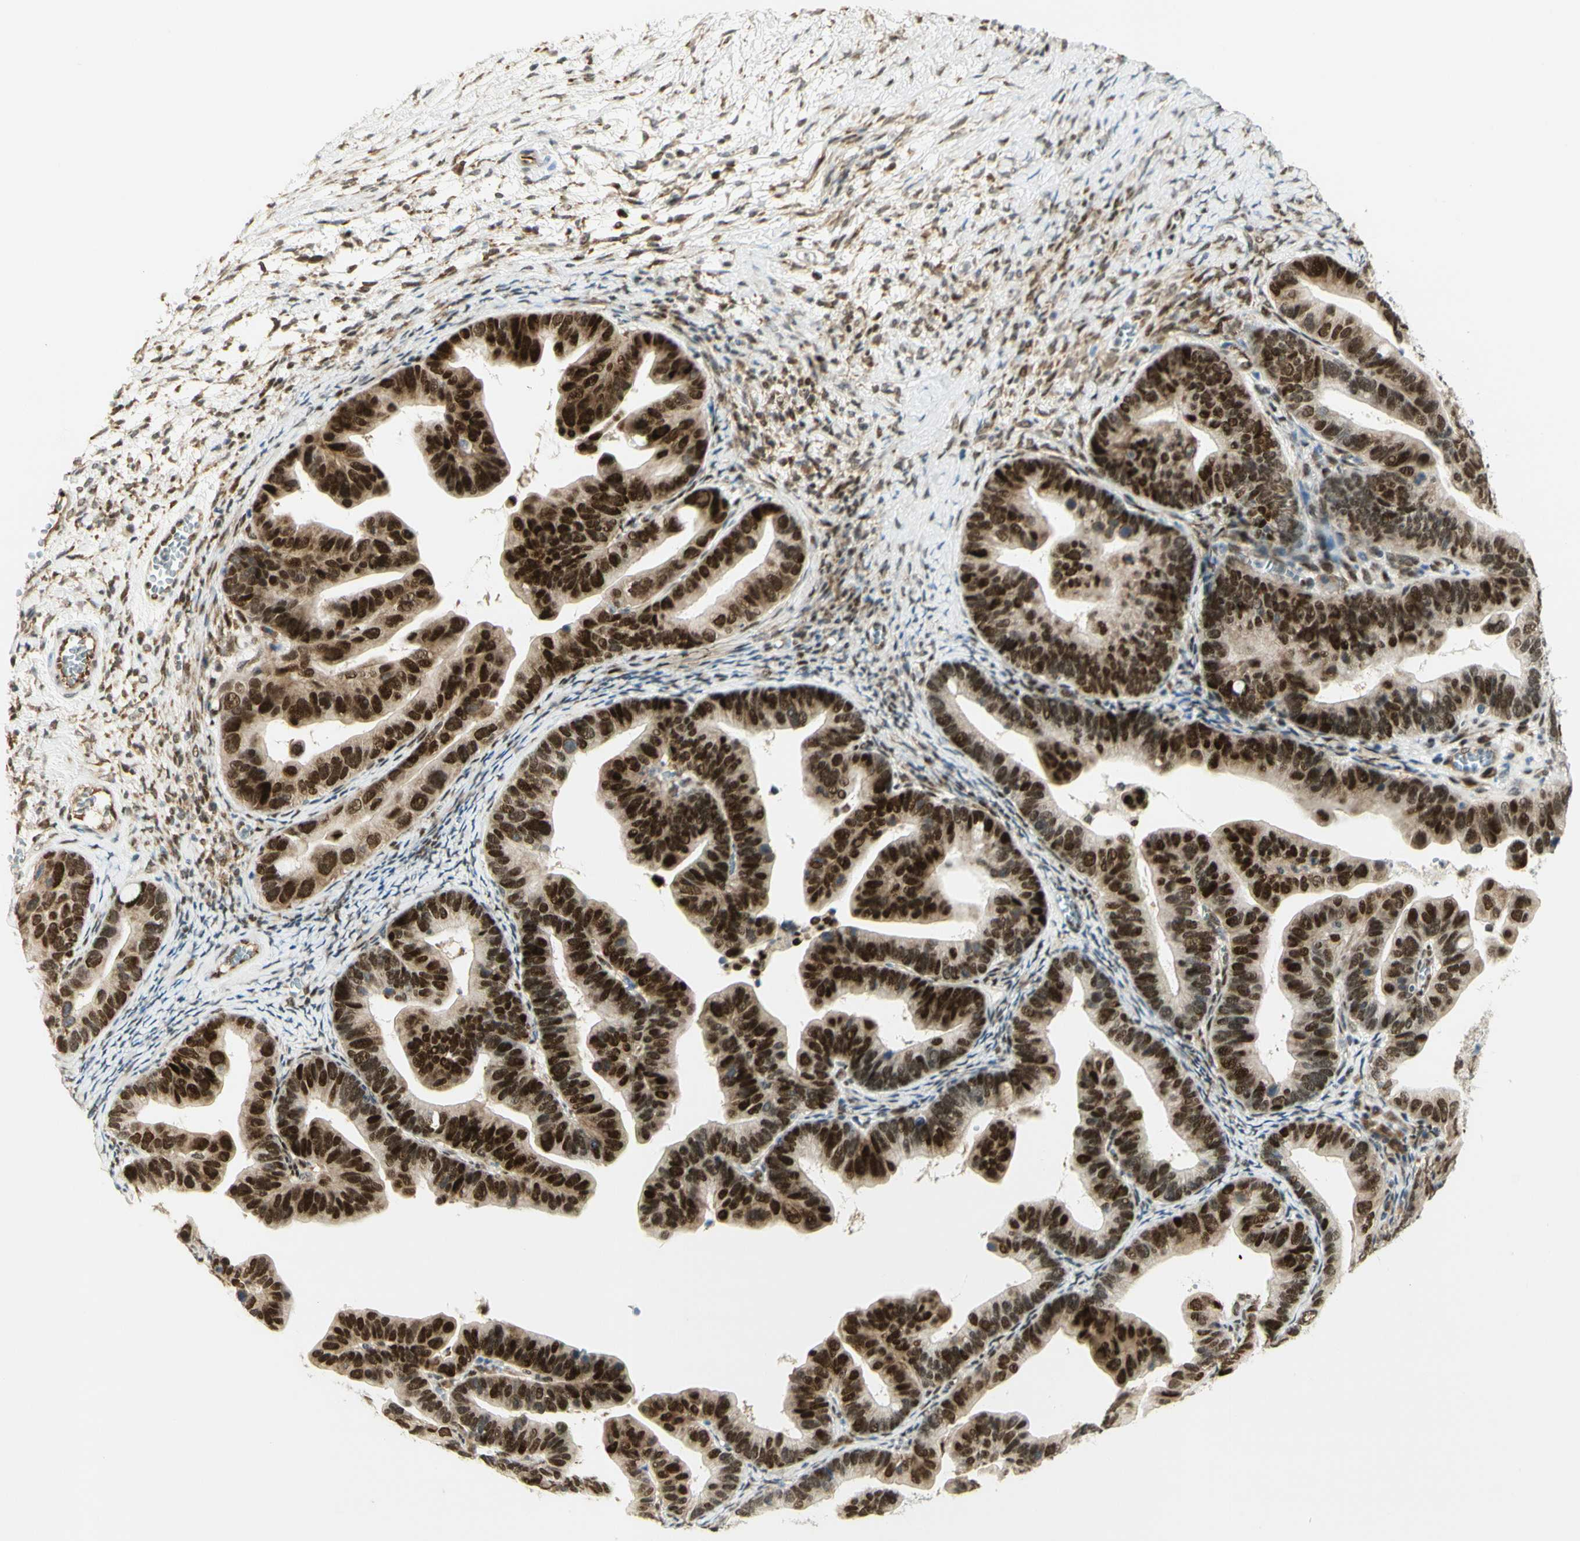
{"staining": {"intensity": "strong", "quantity": ">75%", "location": "cytoplasmic/membranous,nuclear"}, "tissue": "ovarian cancer", "cell_type": "Tumor cells", "image_type": "cancer", "snomed": [{"axis": "morphology", "description": "Cystadenocarcinoma, serous, NOS"}, {"axis": "topography", "description": "Ovary"}], "caption": "Protein expression analysis of ovarian cancer (serous cystadenocarcinoma) exhibits strong cytoplasmic/membranous and nuclear positivity in approximately >75% of tumor cells. Ihc stains the protein of interest in brown and the nuclei are stained blue.", "gene": "DDX1", "patient": {"sex": "female", "age": 56}}